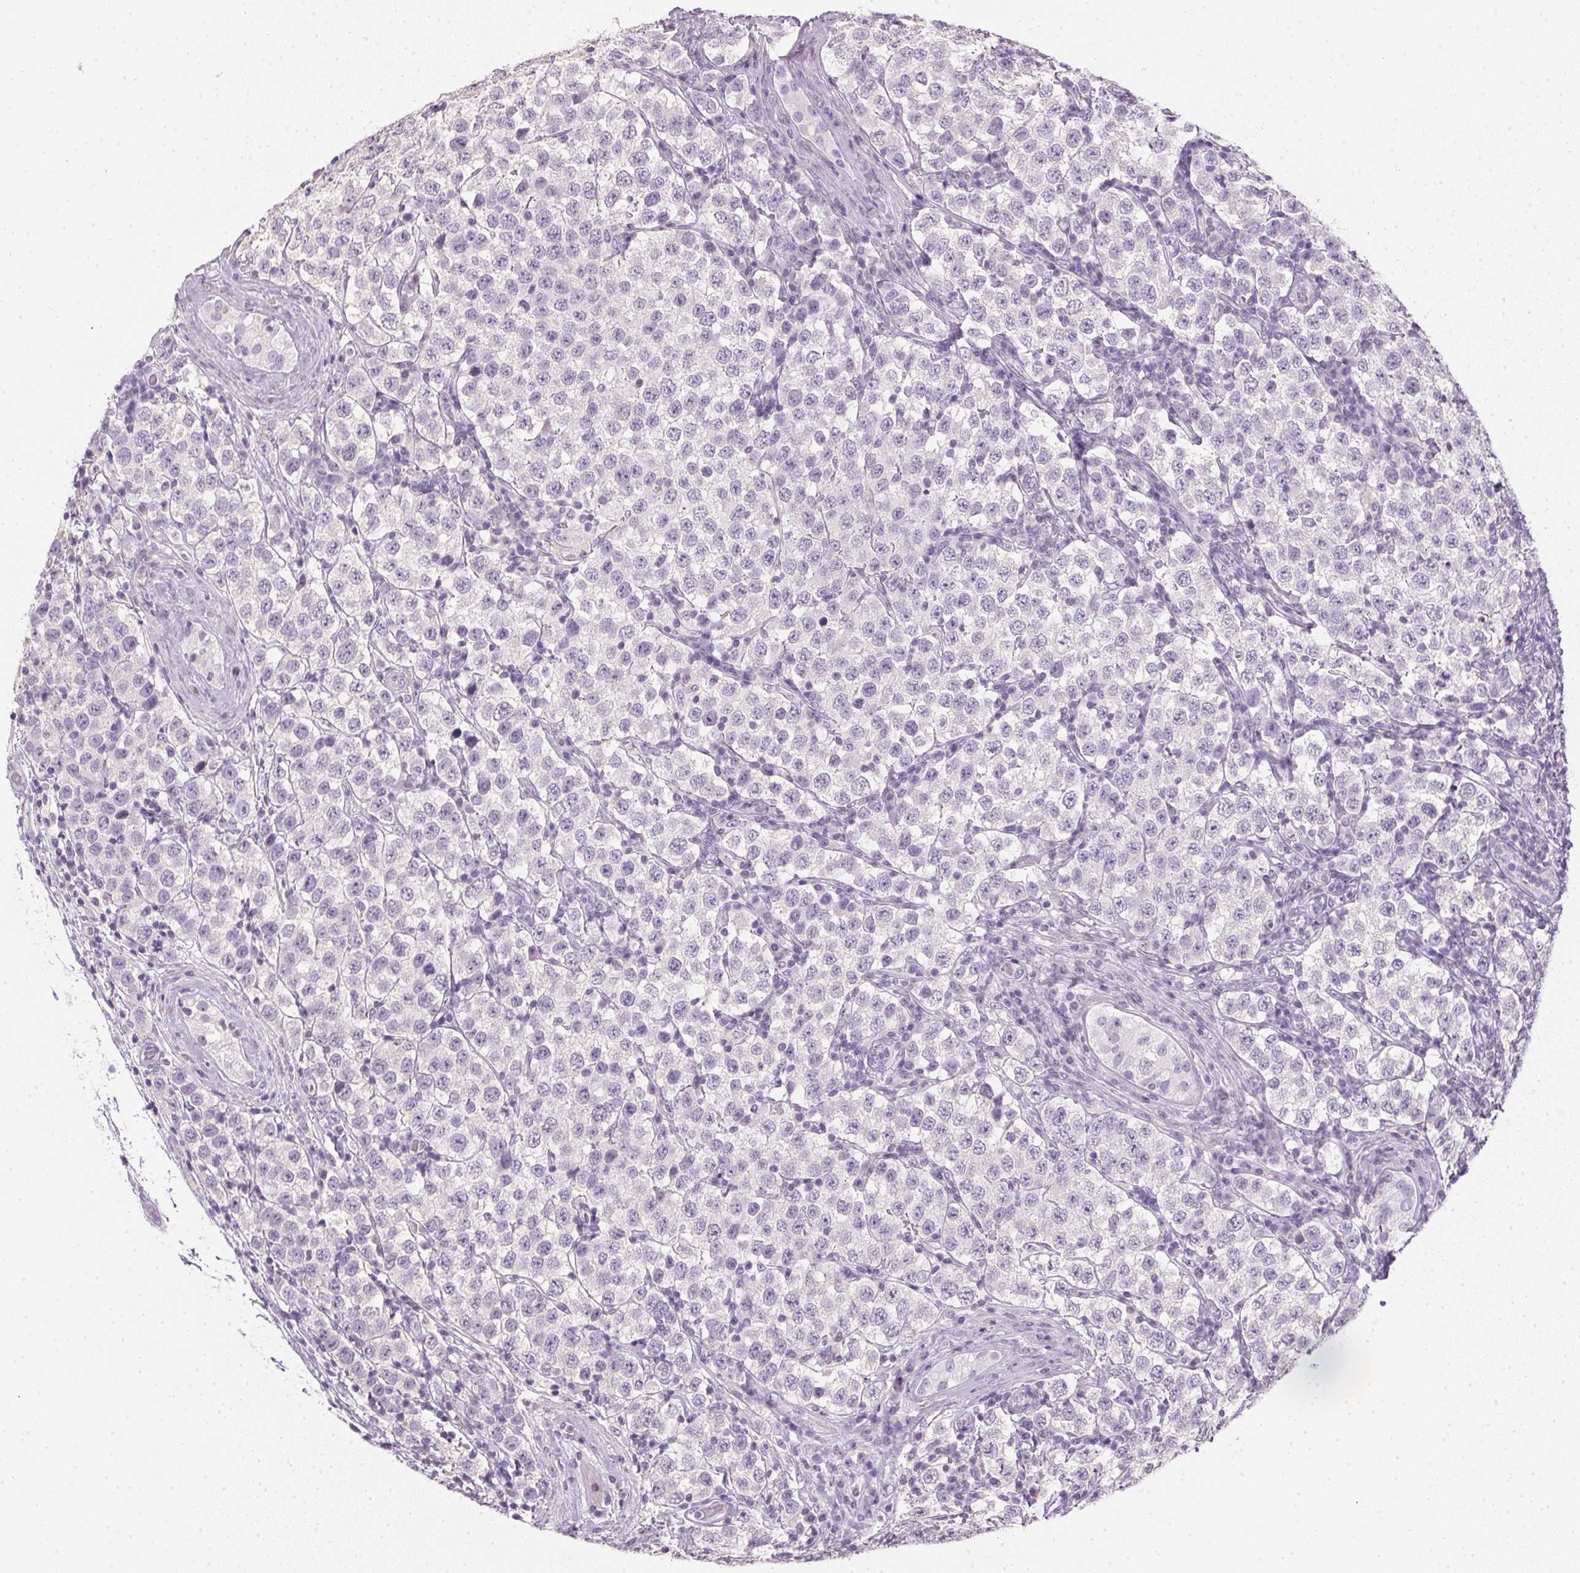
{"staining": {"intensity": "negative", "quantity": "none", "location": "none"}, "tissue": "testis cancer", "cell_type": "Tumor cells", "image_type": "cancer", "snomed": [{"axis": "morphology", "description": "Seminoma, NOS"}, {"axis": "topography", "description": "Testis"}], "caption": "The photomicrograph shows no significant positivity in tumor cells of testis seminoma.", "gene": "TMEM72", "patient": {"sex": "male", "age": 34}}